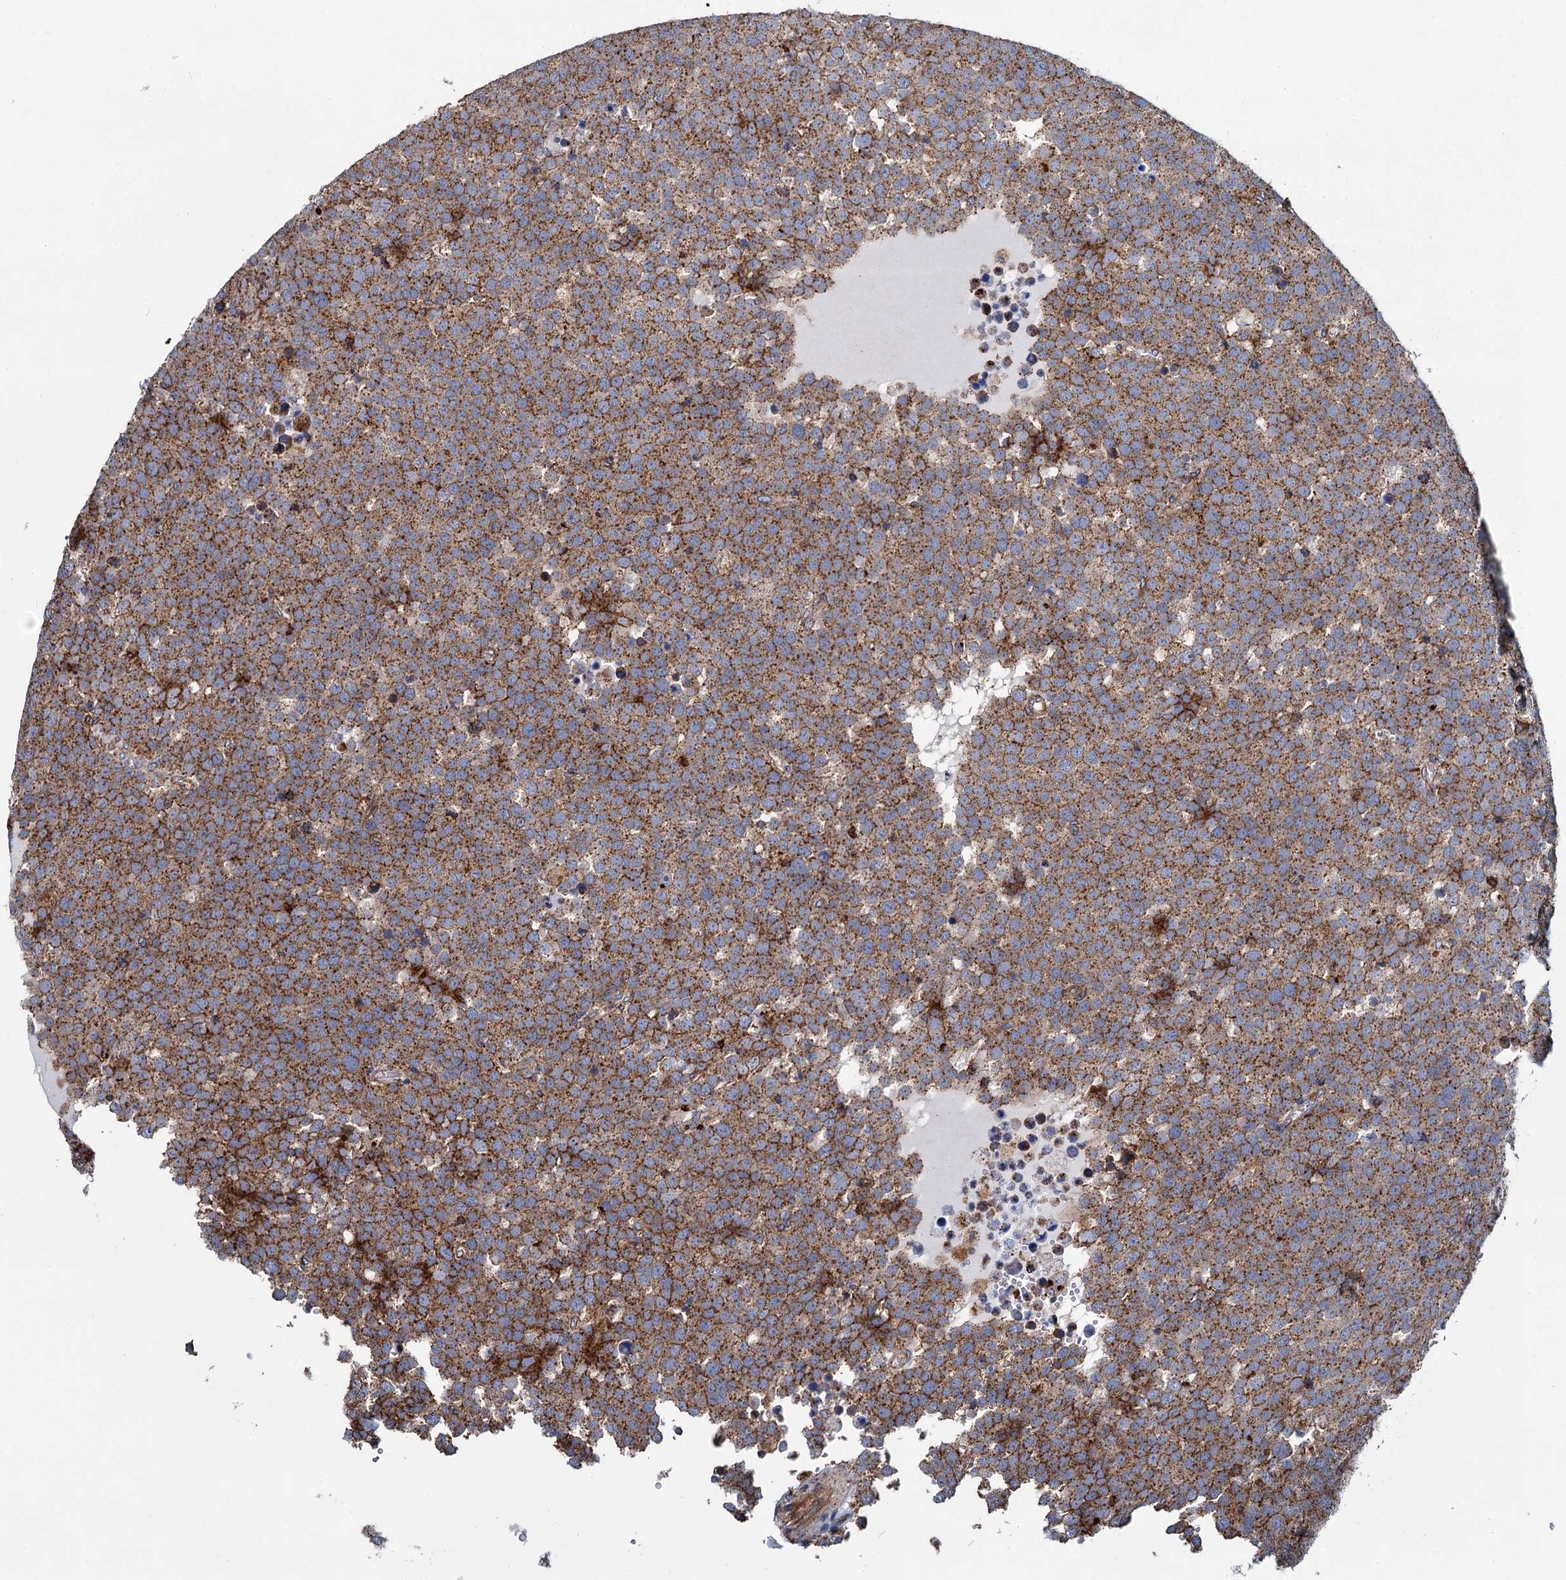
{"staining": {"intensity": "moderate", "quantity": ">75%", "location": "cytoplasmic/membranous"}, "tissue": "testis cancer", "cell_type": "Tumor cells", "image_type": "cancer", "snomed": [{"axis": "morphology", "description": "Seminoma, NOS"}, {"axis": "topography", "description": "Testis"}], "caption": "Moderate cytoplasmic/membranous protein staining is seen in approximately >75% of tumor cells in seminoma (testis). The protein is shown in brown color, while the nuclei are stained blue.", "gene": "PSEN1", "patient": {"sex": "male", "age": 71}}